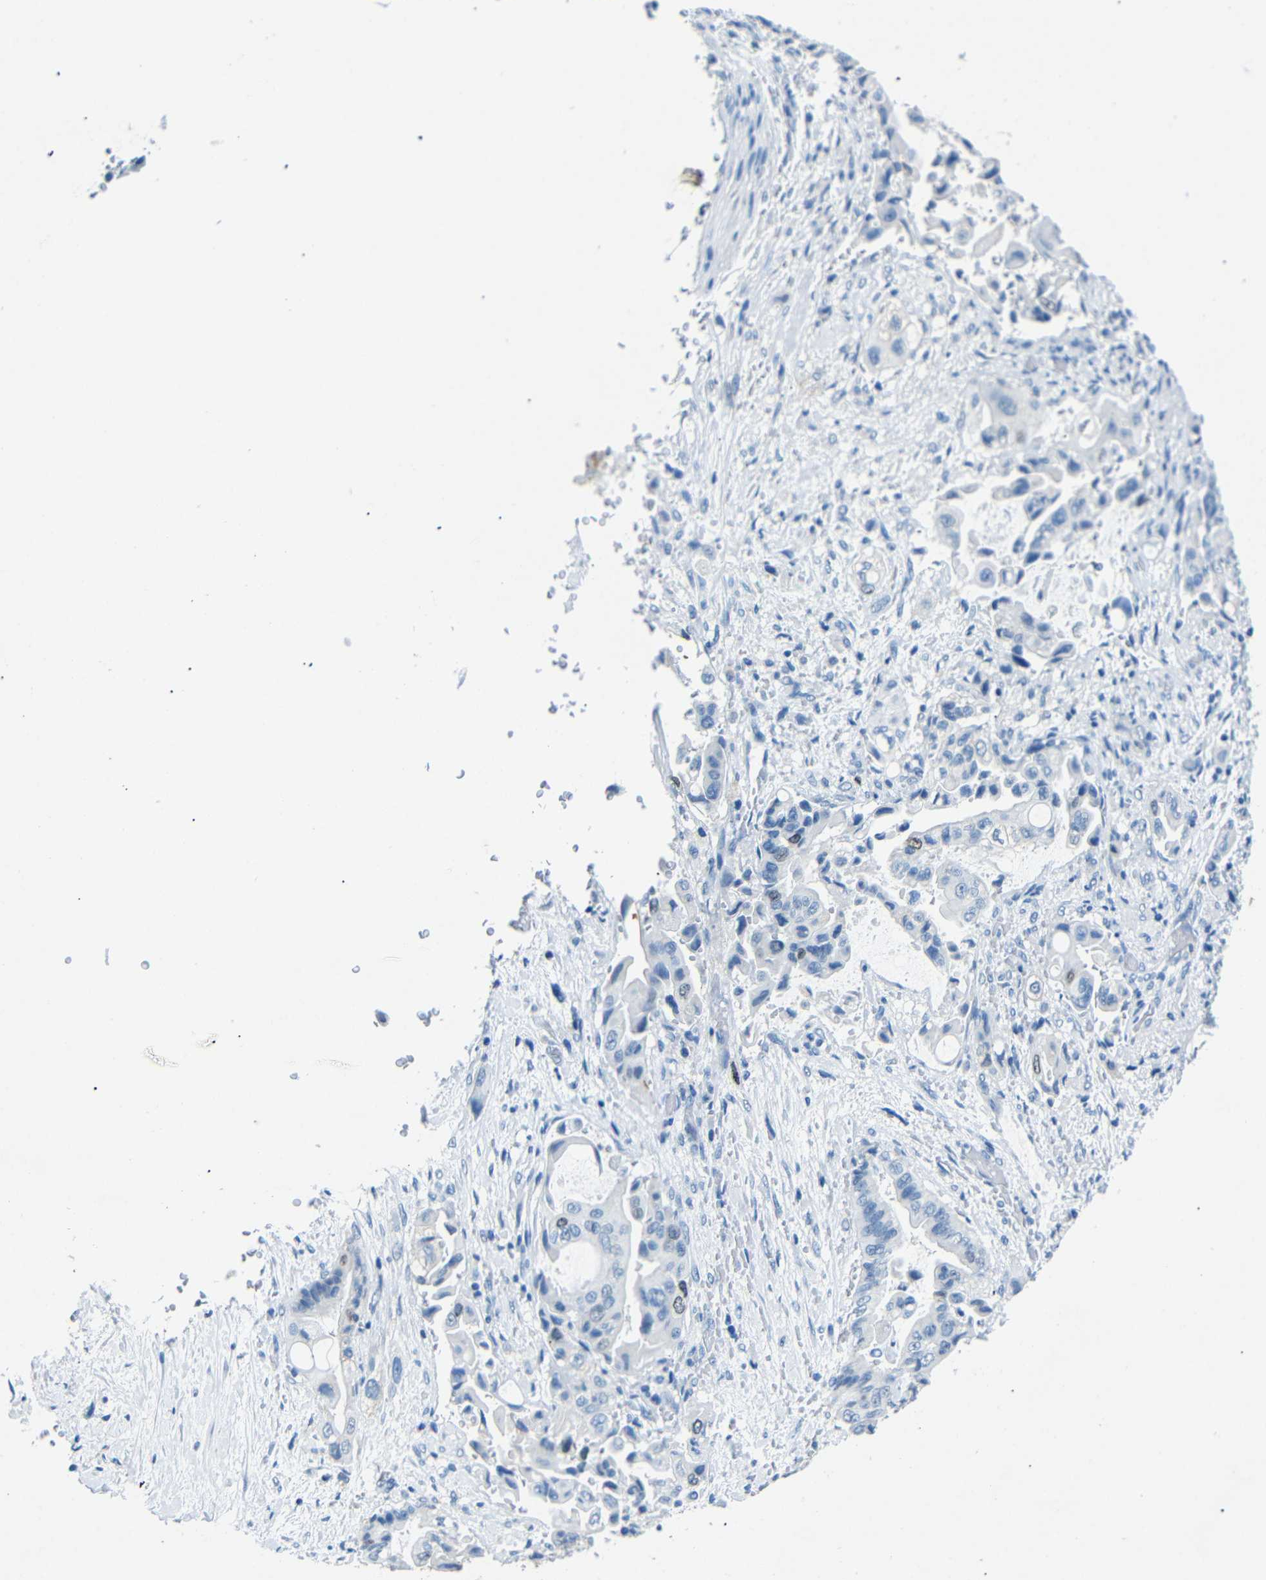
{"staining": {"intensity": "negative", "quantity": "none", "location": "none"}, "tissue": "liver cancer", "cell_type": "Tumor cells", "image_type": "cancer", "snomed": [{"axis": "morphology", "description": "Cholangiocarcinoma"}, {"axis": "topography", "description": "Liver"}], "caption": "Tumor cells are negative for brown protein staining in liver cholangiocarcinoma.", "gene": "INCENP", "patient": {"sex": "female", "age": 61}}